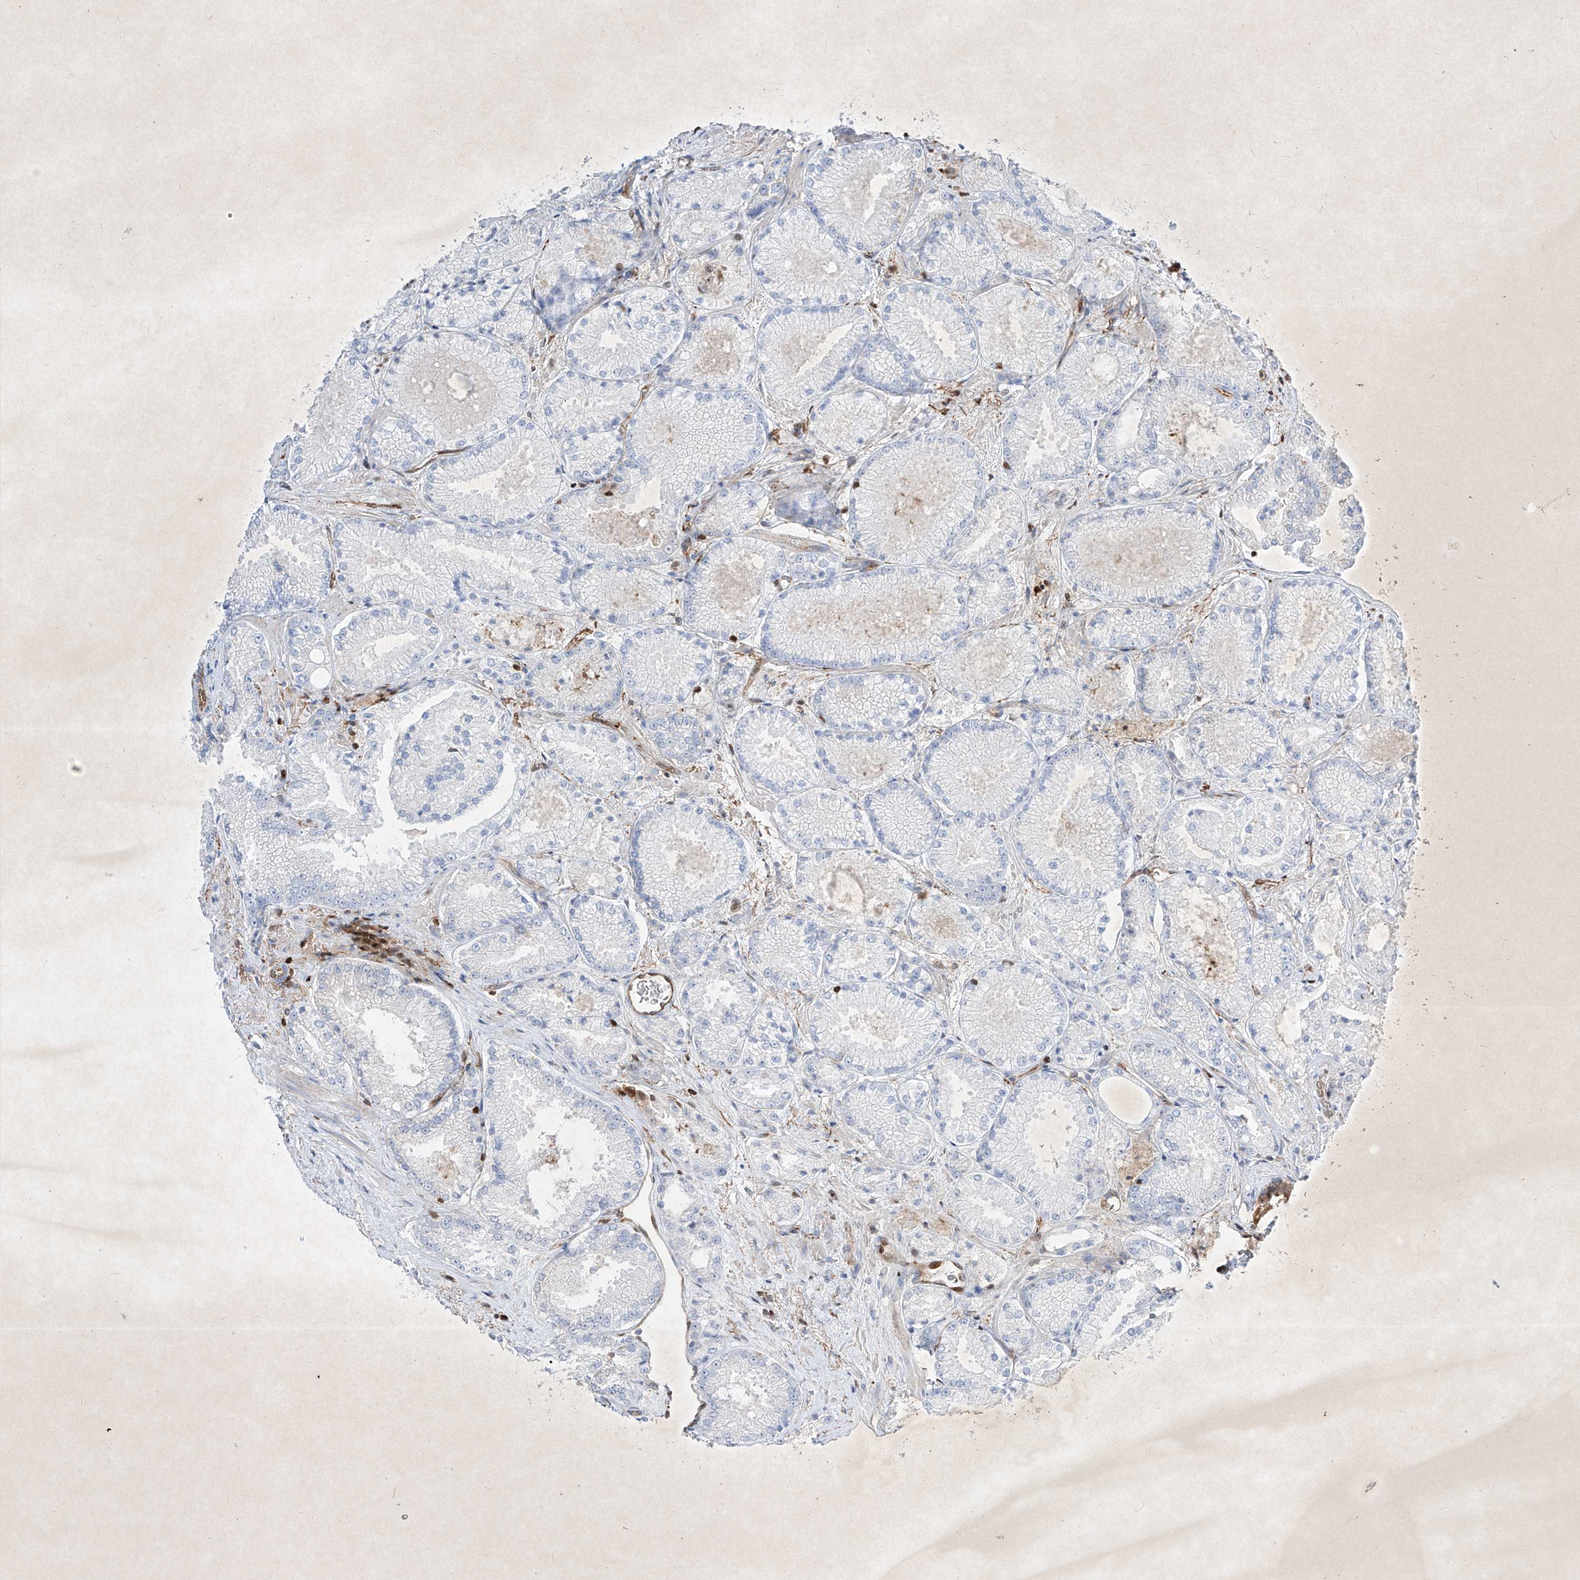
{"staining": {"intensity": "negative", "quantity": "none", "location": "none"}, "tissue": "prostate cancer", "cell_type": "Tumor cells", "image_type": "cancer", "snomed": [{"axis": "morphology", "description": "Adenocarcinoma, High grade"}, {"axis": "topography", "description": "Prostate"}], "caption": "Immunohistochemical staining of prostate cancer exhibits no significant expression in tumor cells. Nuclei are stained in blue.", "gene": "PSMB10", "patient": {"sex": "male", "age": 73}}